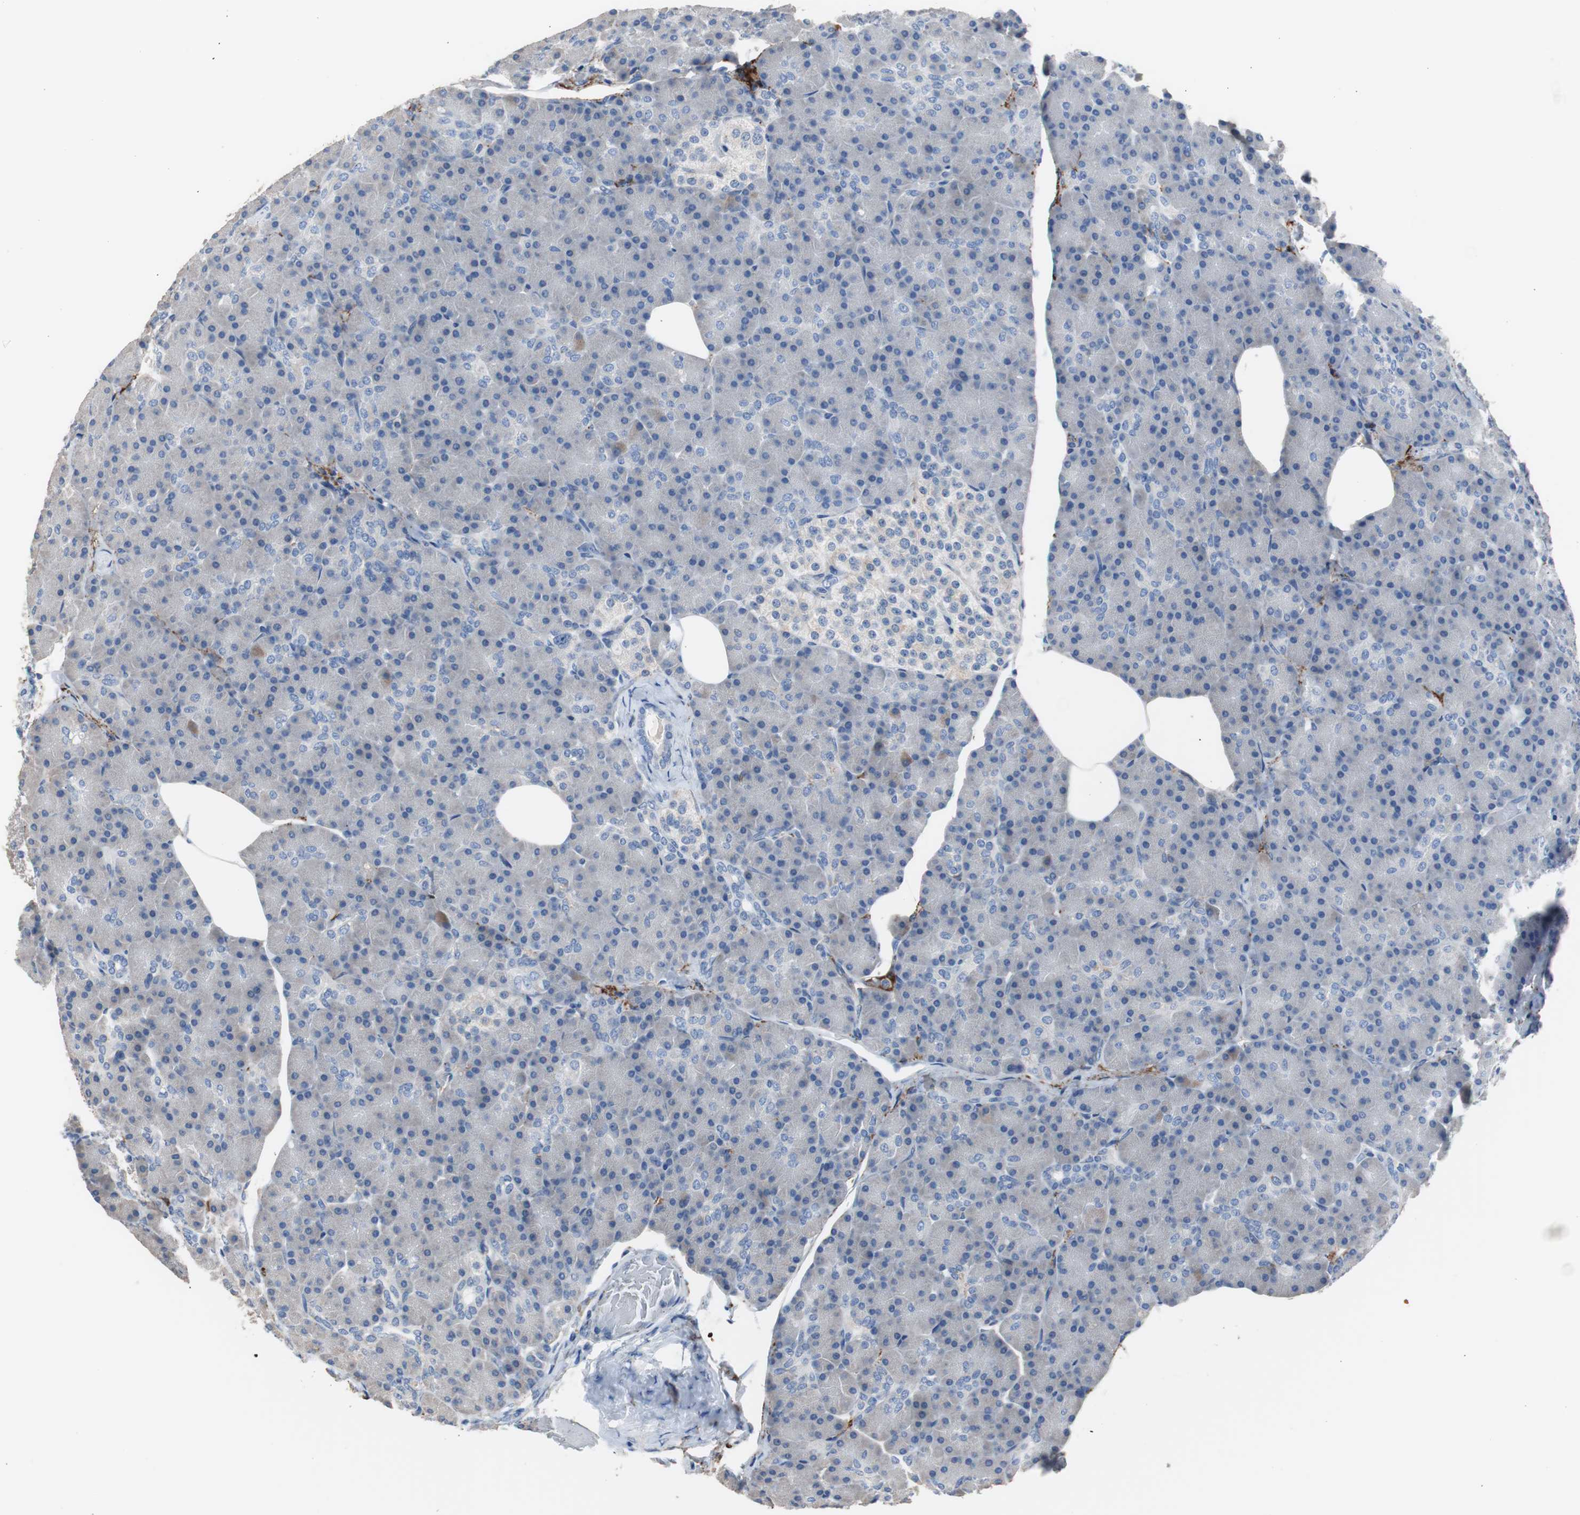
{"staining": {"intensity": "strong", "quantity": "<25%", "location": "cytoplasmic/membranous"}, "tissue": "pancreas", "cell_type": "Exocrine glandular cells", "image_type": "normal", "snomed": [{"axis": "morphology", "description": "Normal tissue, NOS"}, {"axis": "topography", "description": "Pancreas"}], "caption": "Pancreas stained with immunohistochemistry (IHC) demonstrates strong cytoplasmic/membranous positivity in approximately <25% of exocrine glandular cells. The staining was performed using DAB (3,3'-diaminobenzidine), with brown indicating positive protein expression. Nuclei are stained blue with hematoxylin.", "gene": "FCGR2B", "patient": {"sex": "female", "age": 43}}